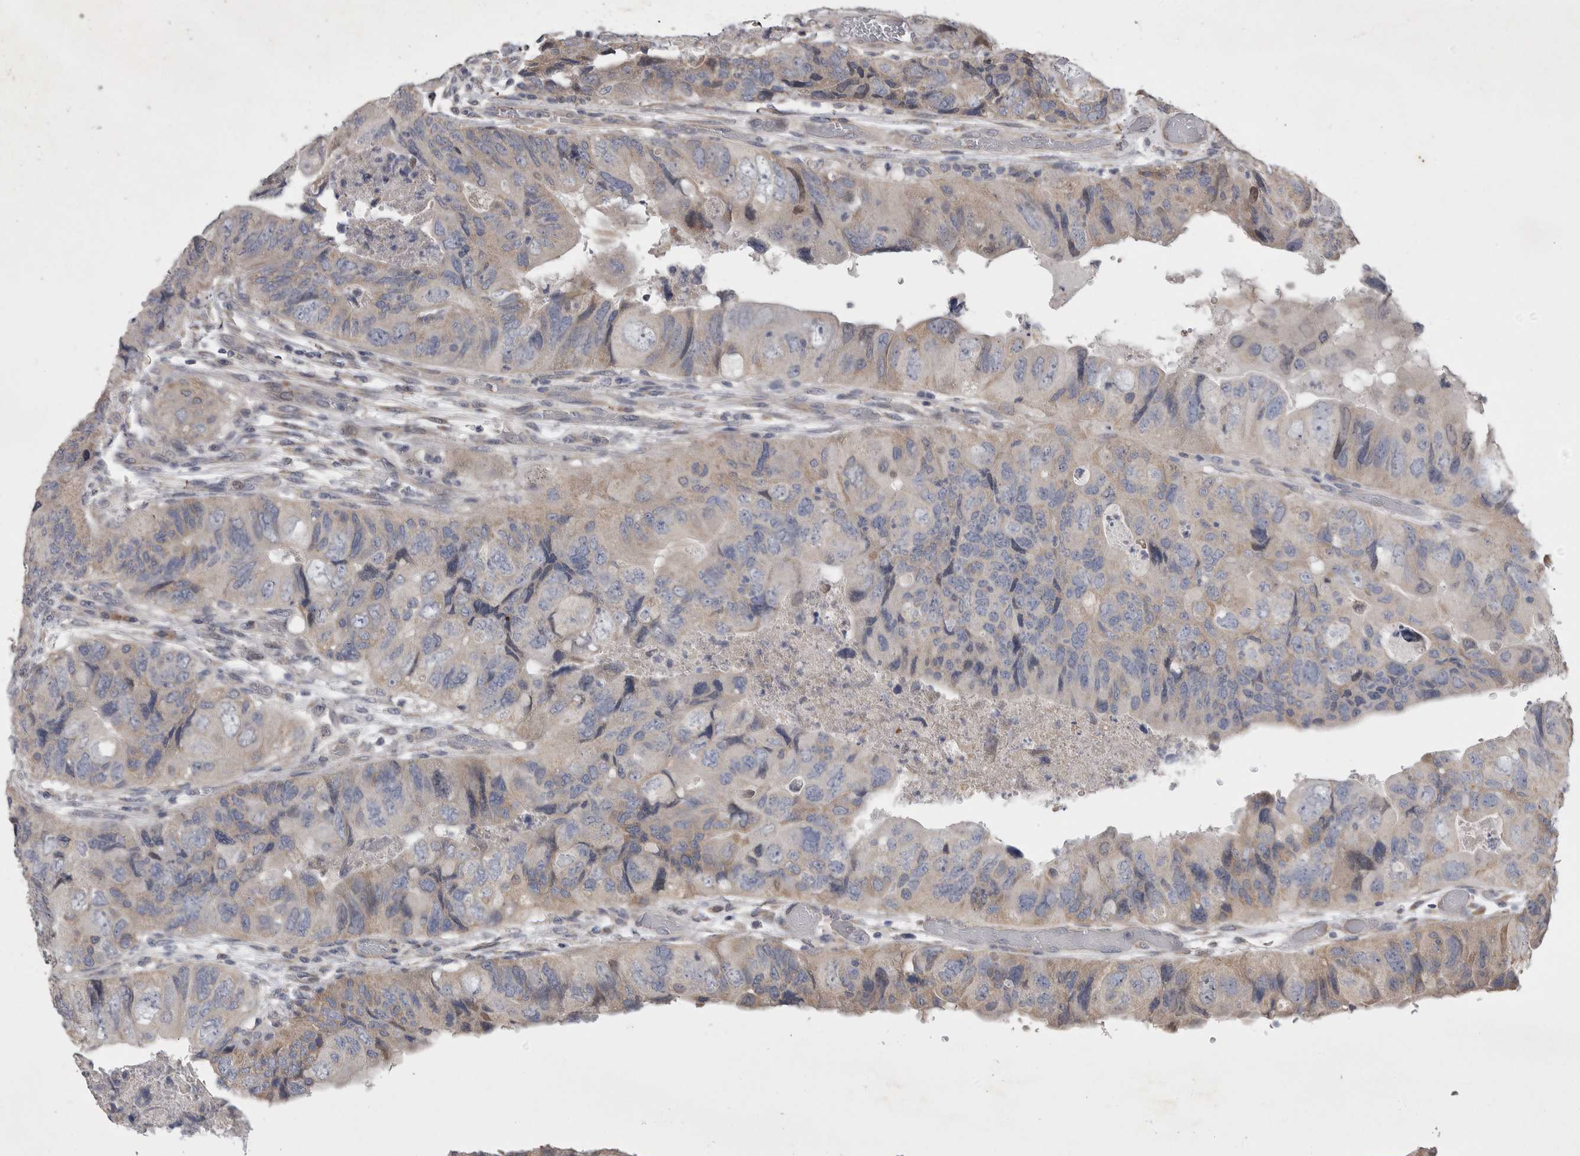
{"staining": {"intensity": "weak", "quantity": "25%-75%", "location": "cytoplasmic/membranous"}, "tissue": "colorectal cancer", "cell_type": "Tumor cells", "image_type": "cancer", "snomed": [{"axis": "morphology", "description": "Adenocarcinoma, NOS"}, {"axis": "topography", "description": "Rectum"}], "caption": "The immunohistochemical stain highlights weak cytoplasmic/membranous positivity in tumor cells of colorectal adenocarcinoma tissue. The staining was performed using DAB, with brown indicating positive protein expression. Nuclei are stained blue with hematoxylin.", "gene": "EDEM3", "patient": {"sex": "male", "age": 63}}